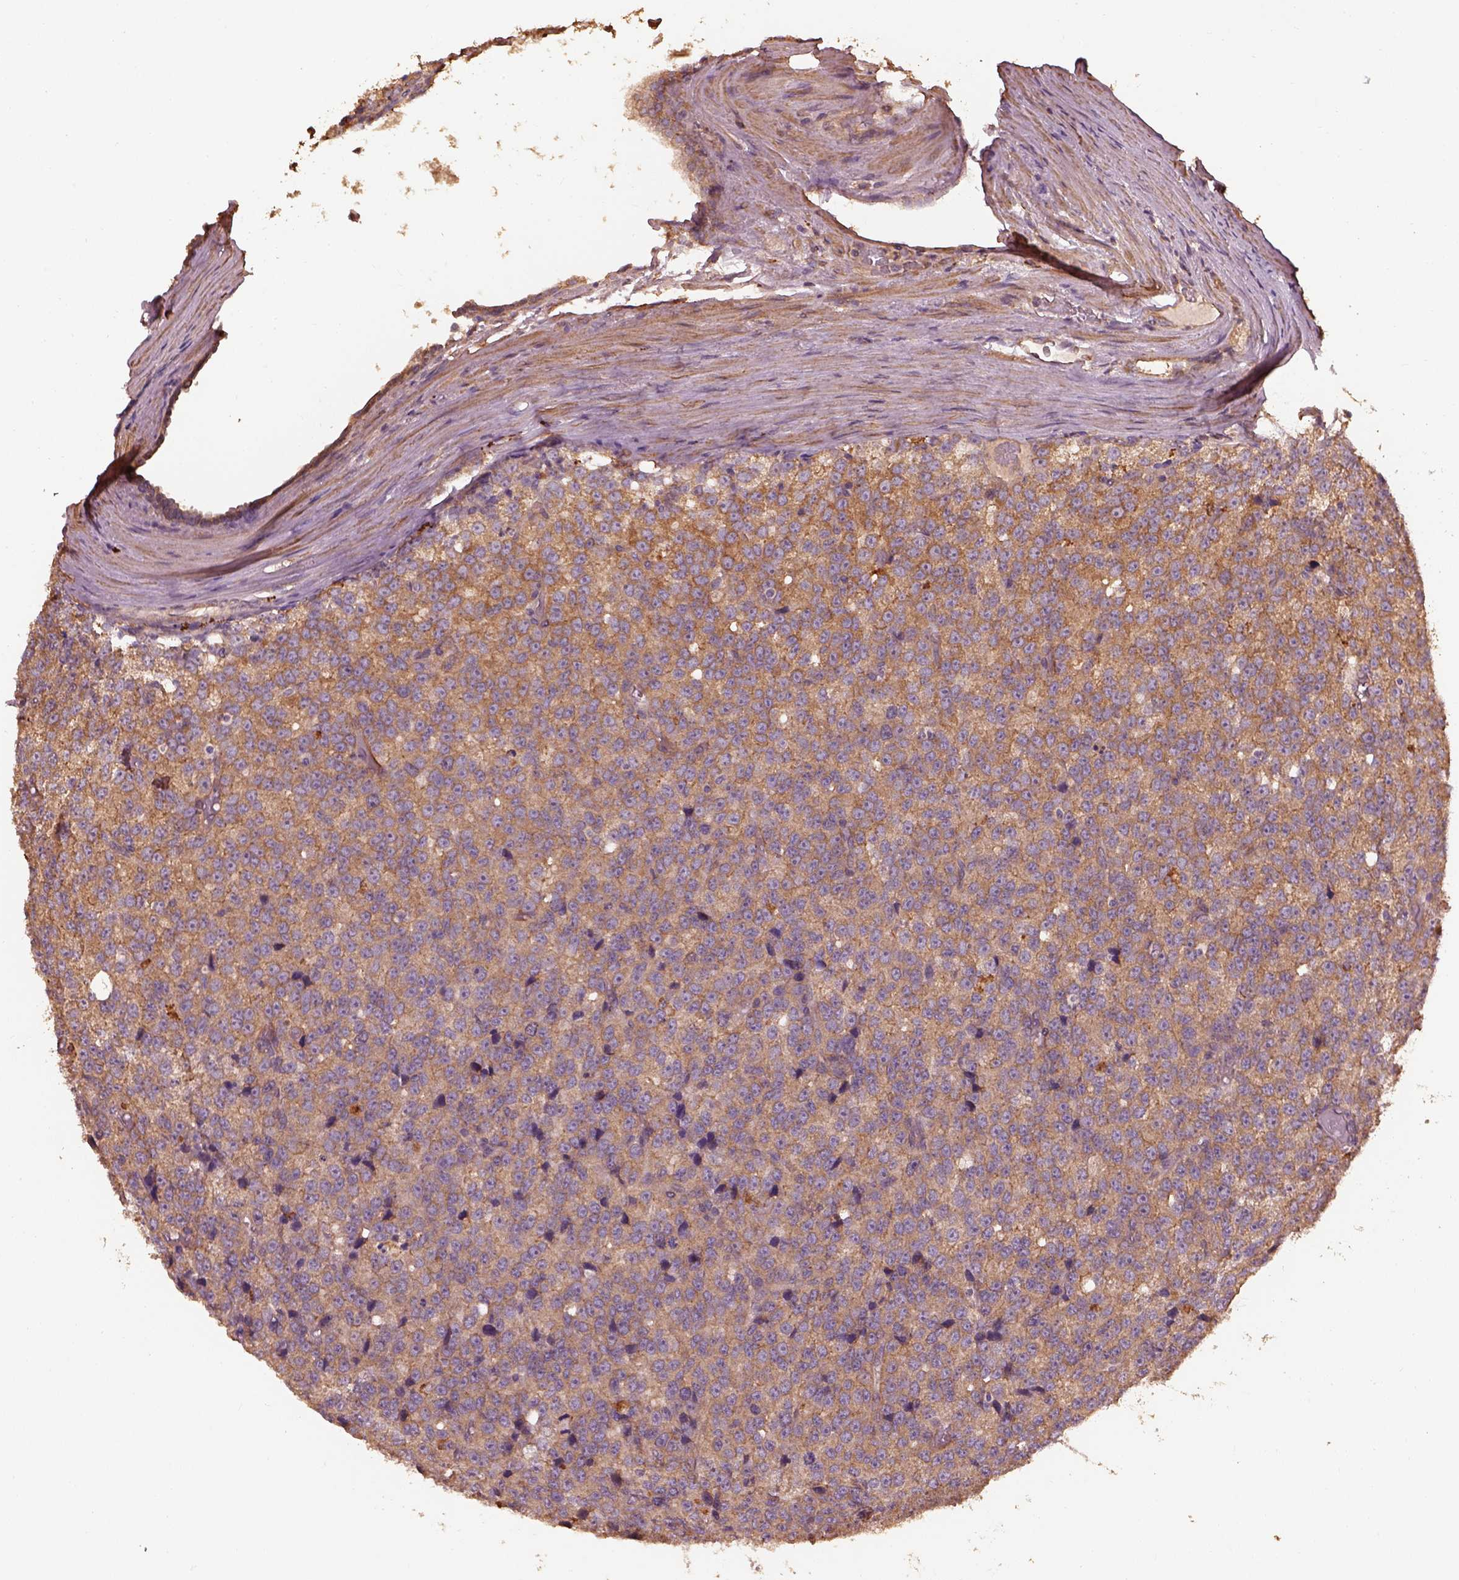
{"staining": {"intensity": "moderate", "quantity": "25%-75%", "location": "cytoplasmic/membranous"}, "tissue": "prostate cancer", "cell_type": "Tumor cells", "image_type": "cancer", "snomed": [{"axis": "morphology", "description": "Adenocarcinoma, High grade"}, {"axis": "topography", "description": "Prostate and seminal vesicle, NOS"}], "caption": "Brown immunohistochemical staining in prostate high-grade adenocarcinoma shows moderate cytoplasmic/membranous staining in about 25%-75% of tumor cells. The staining was performed using DAB, with brown indicating positive protein expression. Nuclei are stained blue with hematoxylin.", "gene": "METTL4", "patient": {"sex": "male", "age": 62}}